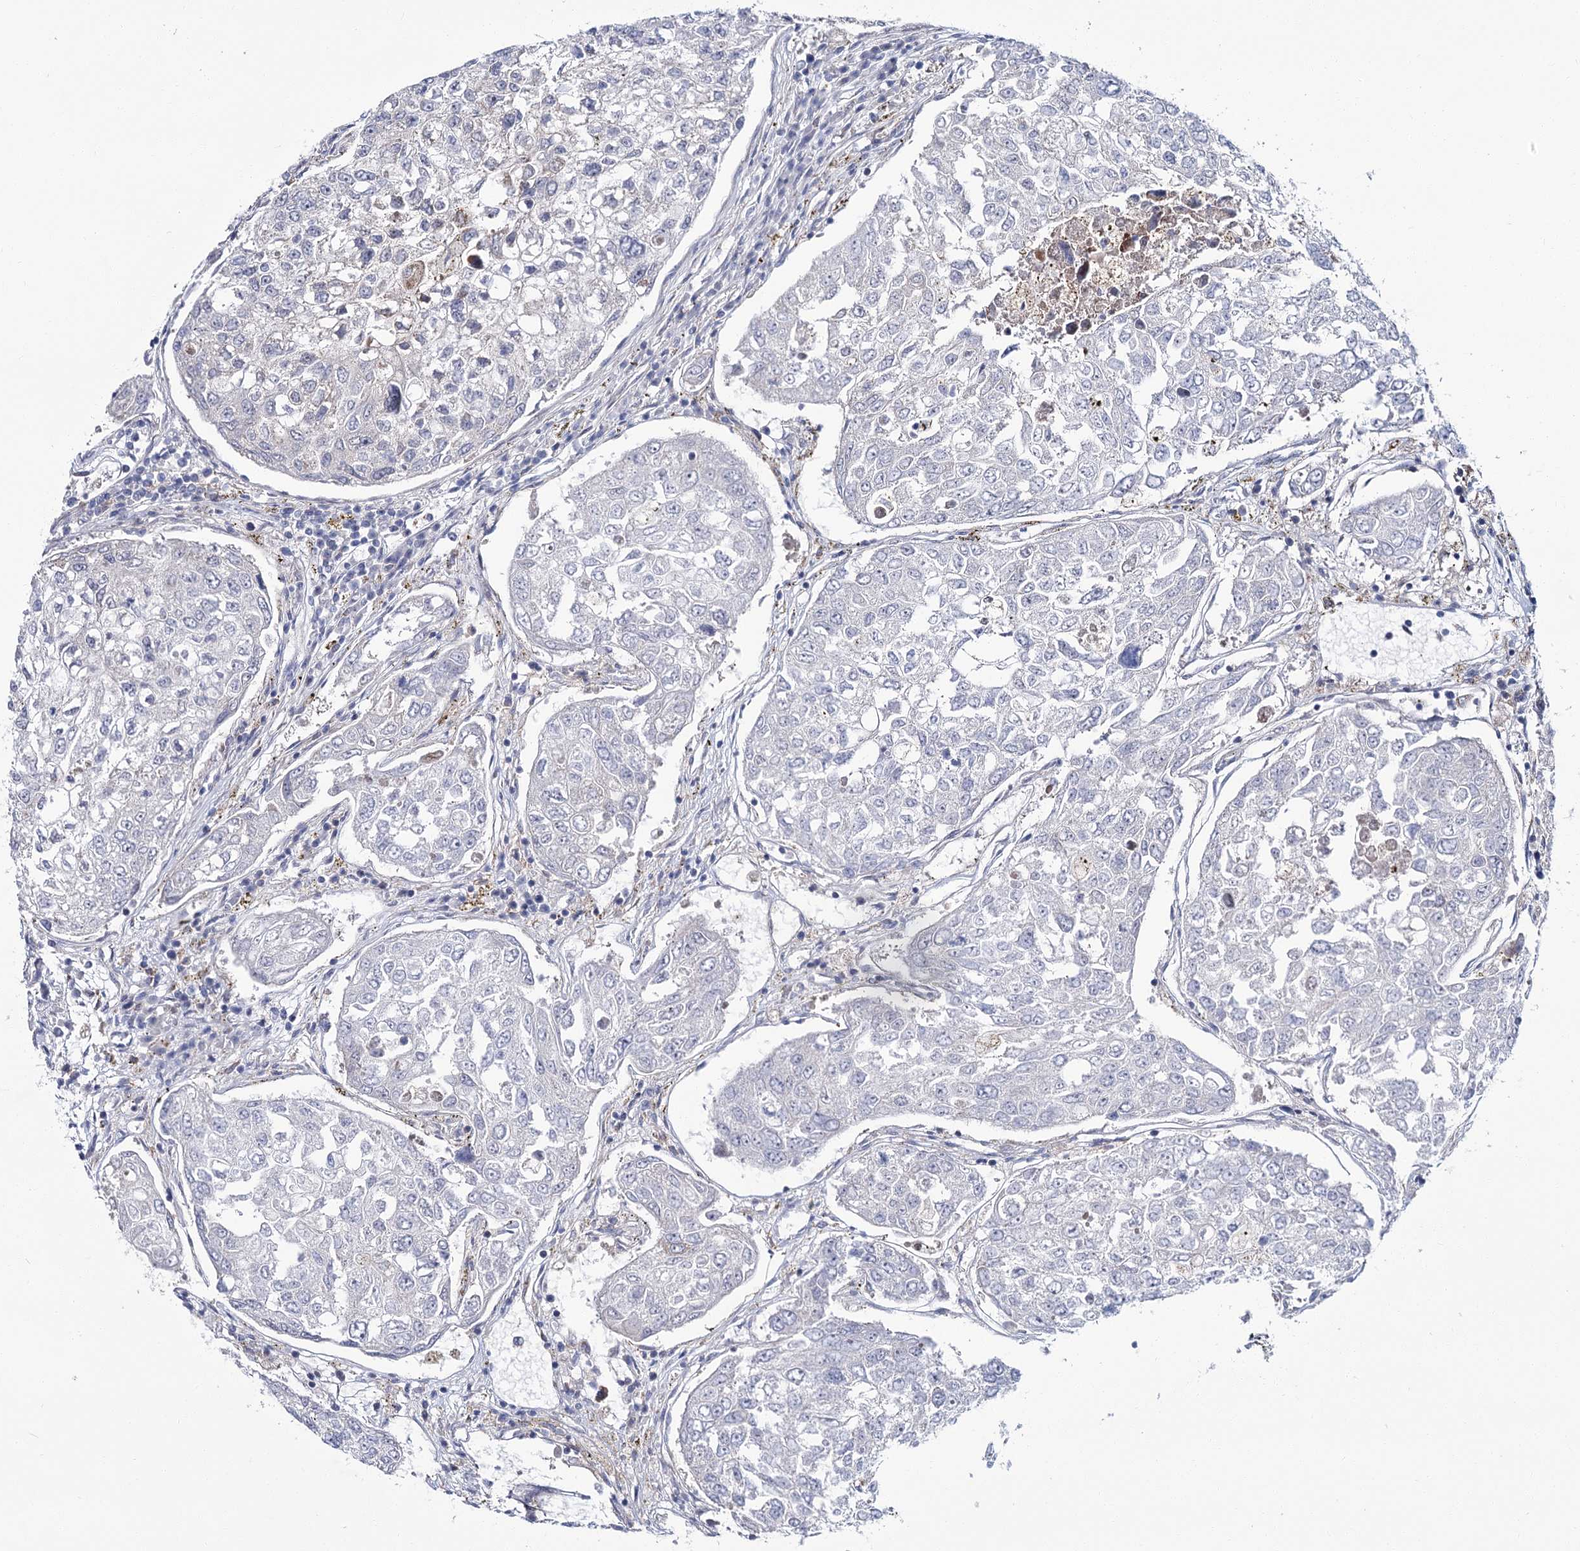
{"staining": {"intensity": "weak", "quantity": "25%-75%", "location": "cytoplasmic/membranous"}, "tissue": "urothelial cancer", "cell_type": "Tumor cells", "image_type": "cancer", "snomed": [{"axis": "morphology", "description": "Urothelial carcinoma, High grade"}, {"axis": "topography", "description": "Lymph node"}, {"axis": "topography", "description": "Urinary bladder"}], "caption": "Protein staining exhibits weak cytoplasmic/membranous positivity in about 25%-75% of tumor cells in urothelial cancer. The staining was performed using DAB to visualize the protein expression in brown, while the nuclei were stained in blue with hematoxylin (Magnification: 20x).", "gene": "CPLANE1", "patient": {"sex": "male", "age": 51}}